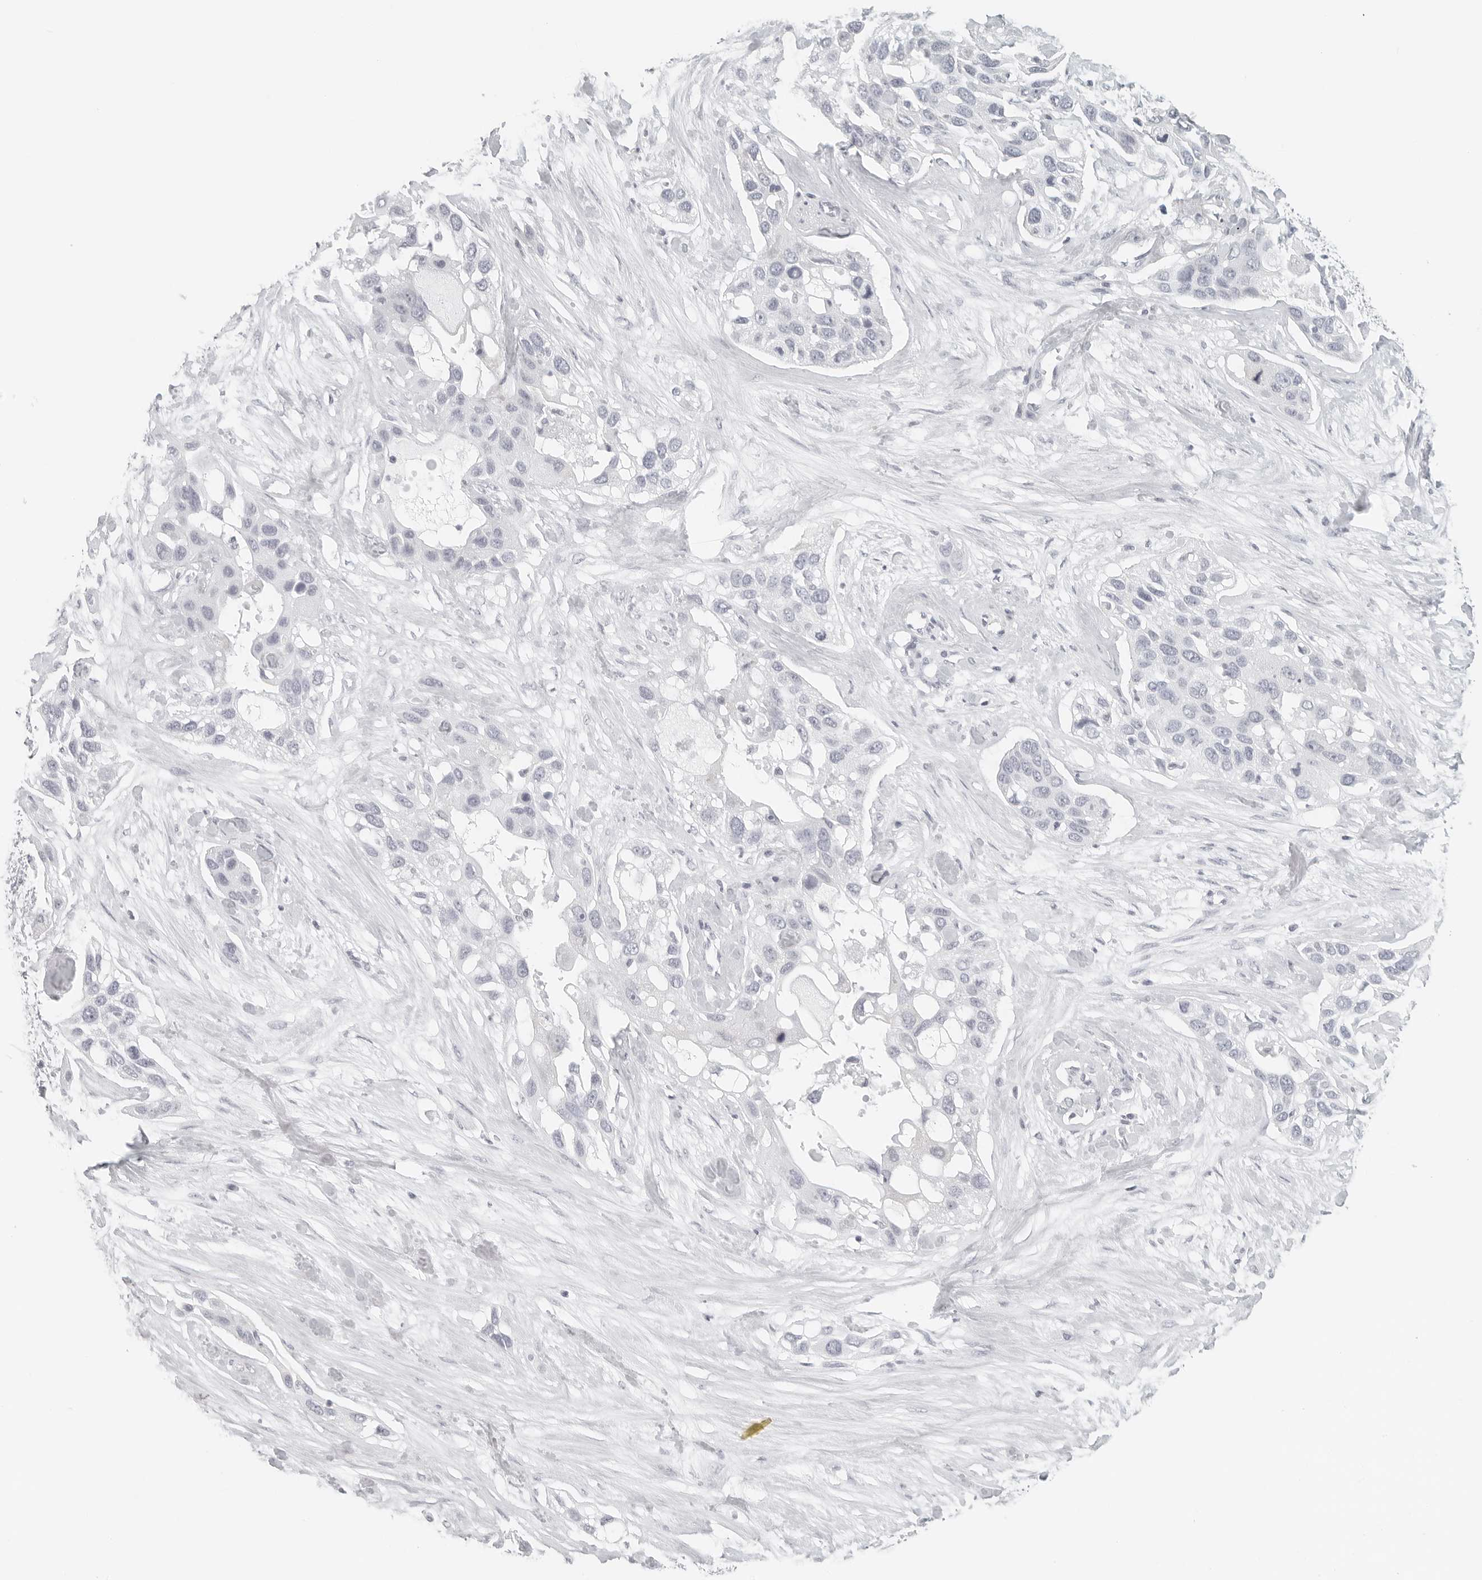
{"staining": {"intensity": "negative", "quantity": "none", "location": "none"}, "tissue": "pancreatic cancer", "cell_type": "Tumor cells", "image_type": "cancer", "snomed": [{"axis": "morphology", "description": "Adenocarcinoma, NOS"}, {"axis": "topography", "description": "Pancreas"}], "caption": "The micrograph shows no staining of tumor cells in pancreatic cancer. (Brightfield microscopy of DAB (3,3'-diaminobenzidine) IHC at high magnification).", "gene": "RPS6KC1", "patient": {"sex": "female", "age": 60}}